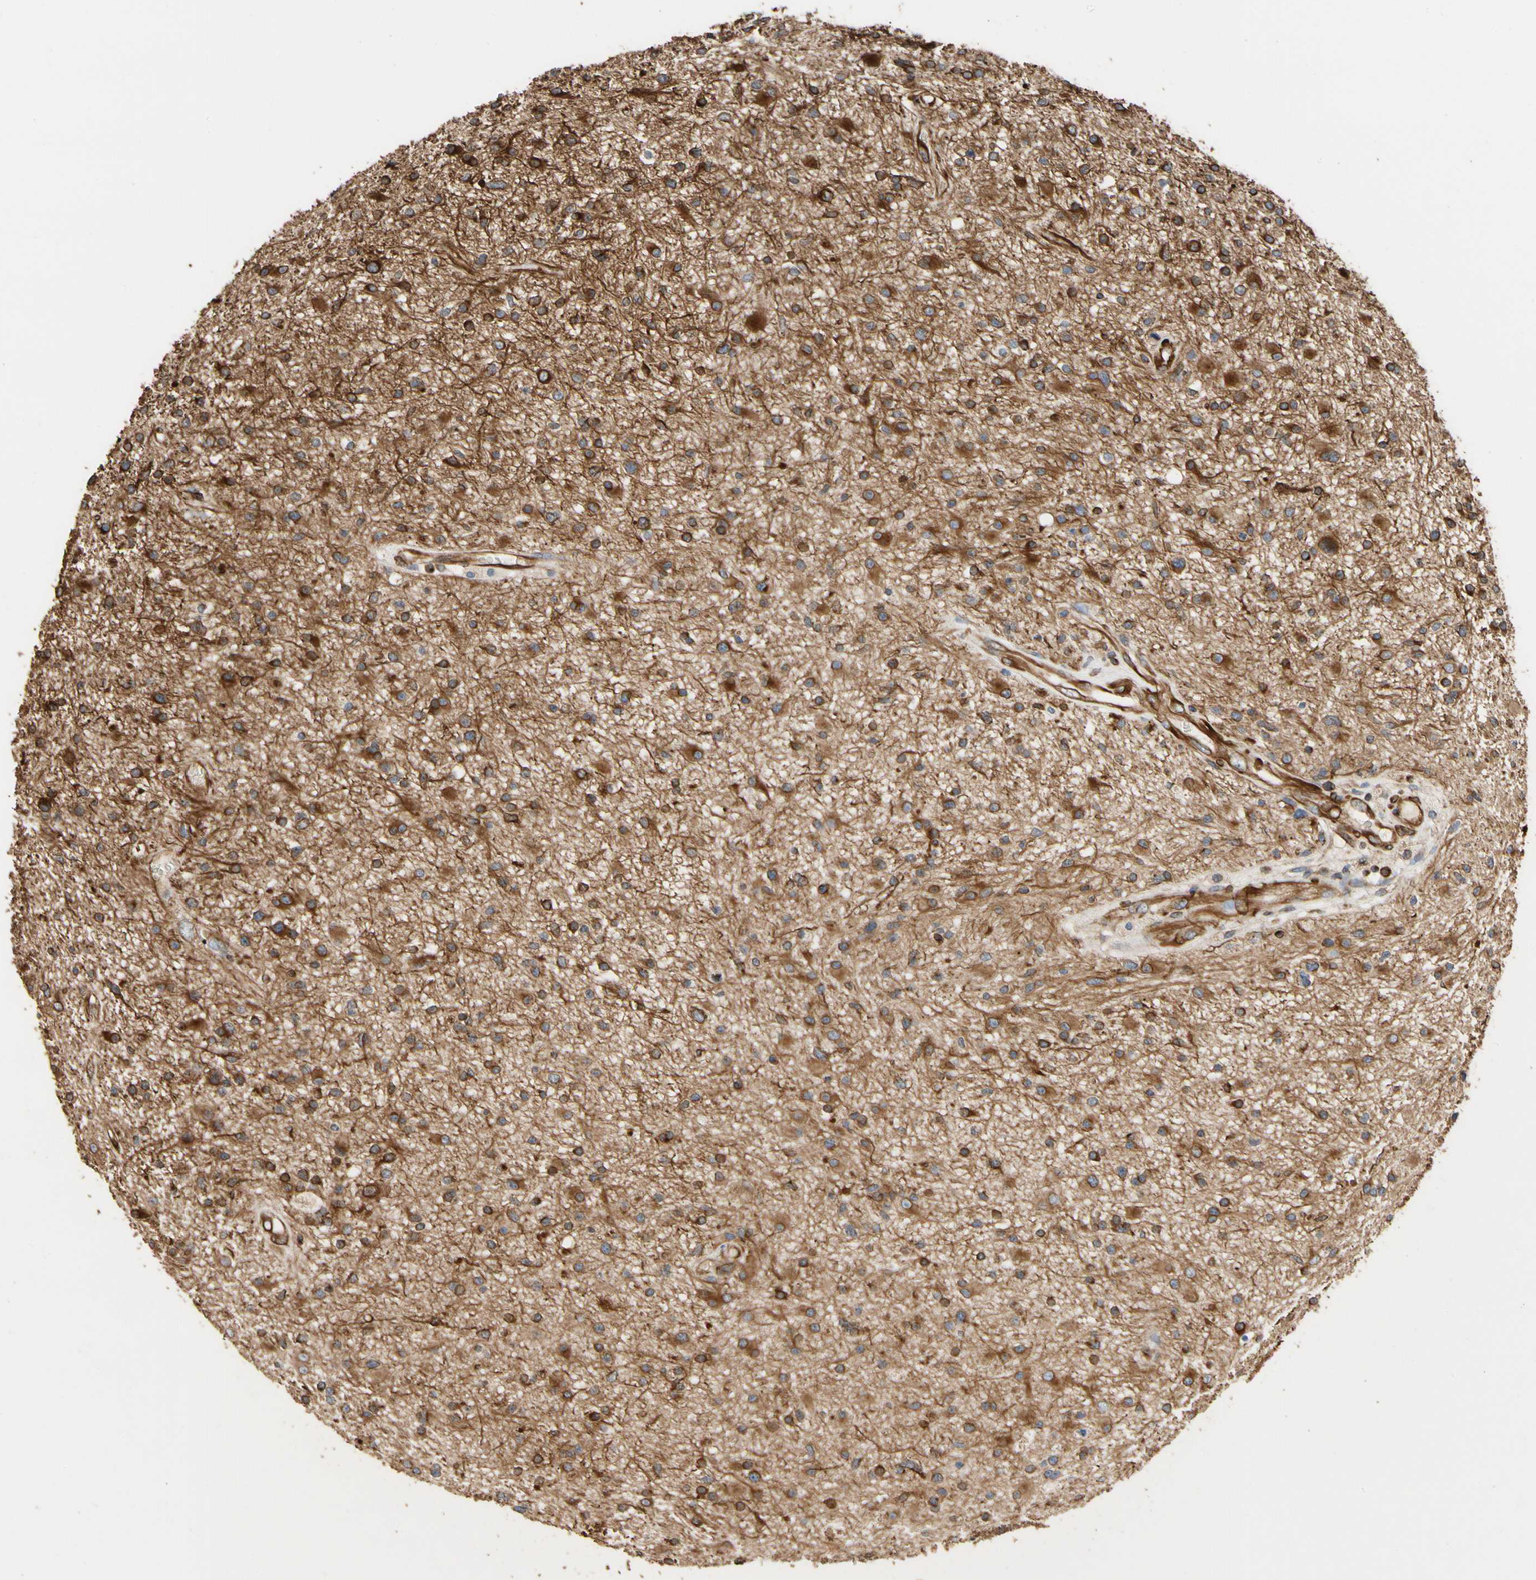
{"staining": {"intensity": "moderate", "quantity": "25%-75%", "location": "cytoplasmic/membranous"}, "tissue": "glioma", "cell_type": "Tumor cells", "image_type": "cancer", "snomed": [{"axis": "morphology", "description": "Glioma, malignant, High grade"}, {"axis": "topography", "description": "Brain"}], "caption": "A medium amount of moderate cytoplasmic/membranous staining is seen in approximately 25%-75% of tumor cells in malignant high-grade glioma tissue.", "gene": "TUBA1A", "patient": {"sex": "male", "age": 33}}